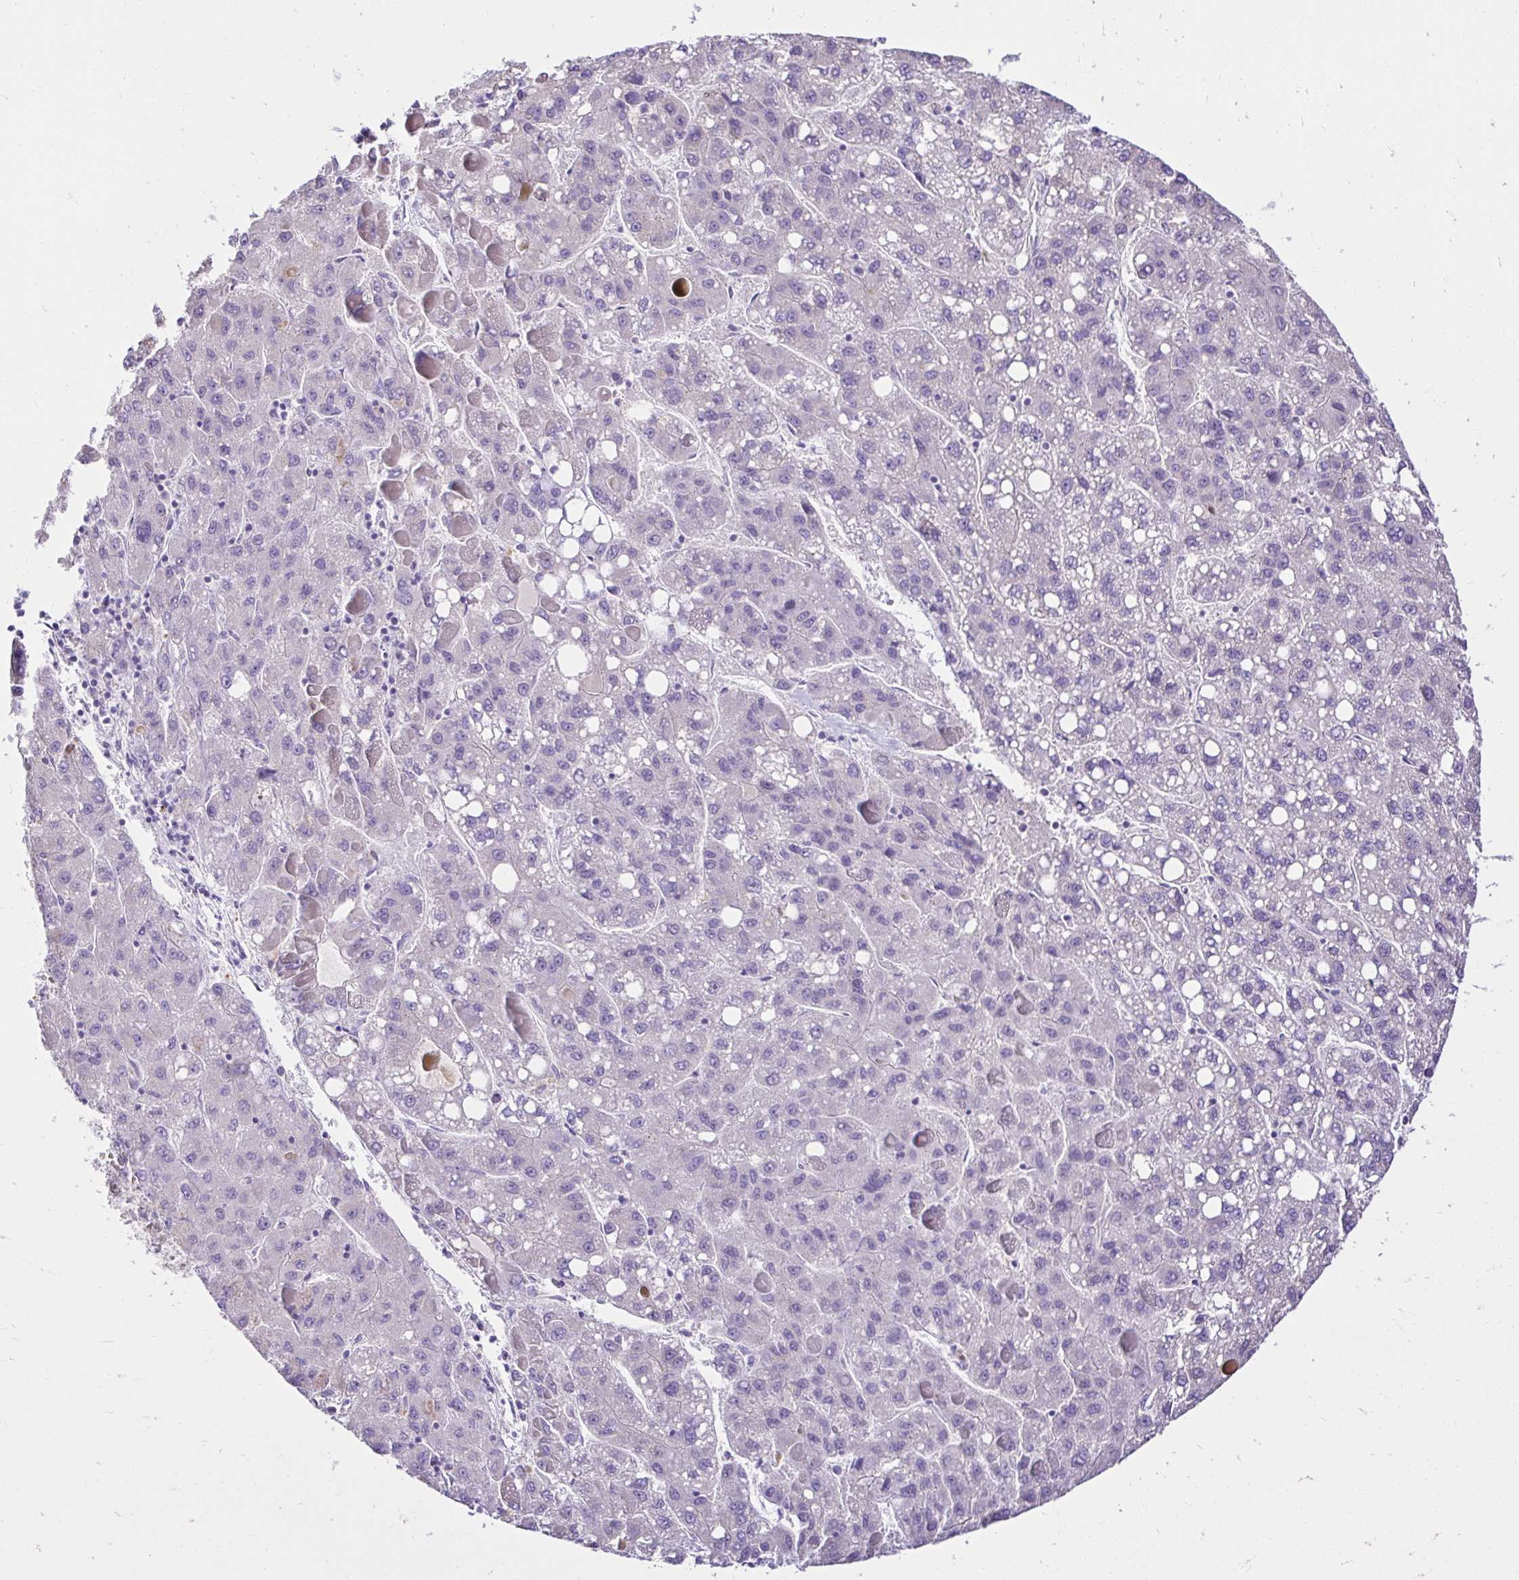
{"staining": {"intensity": "negative", "quantity": "none", "location": "none"}, "tissue": "liver cancer", "cell_type": "Tumor cells", "image_type": "cancer", "snomed": [{"axis": "morphology", "description": "Carcinoma, Hepatocellular, NOS"}, {"axis": "topography", "description": "Liver"}], "caption": "DAB (3,3'-diaminobenzidine) immunohistochemical staining of liver cancer exhibits no significant staining in tumor cells.", "gene": "KIAA1210", "patient": {"sex": "female", "age": 82}}